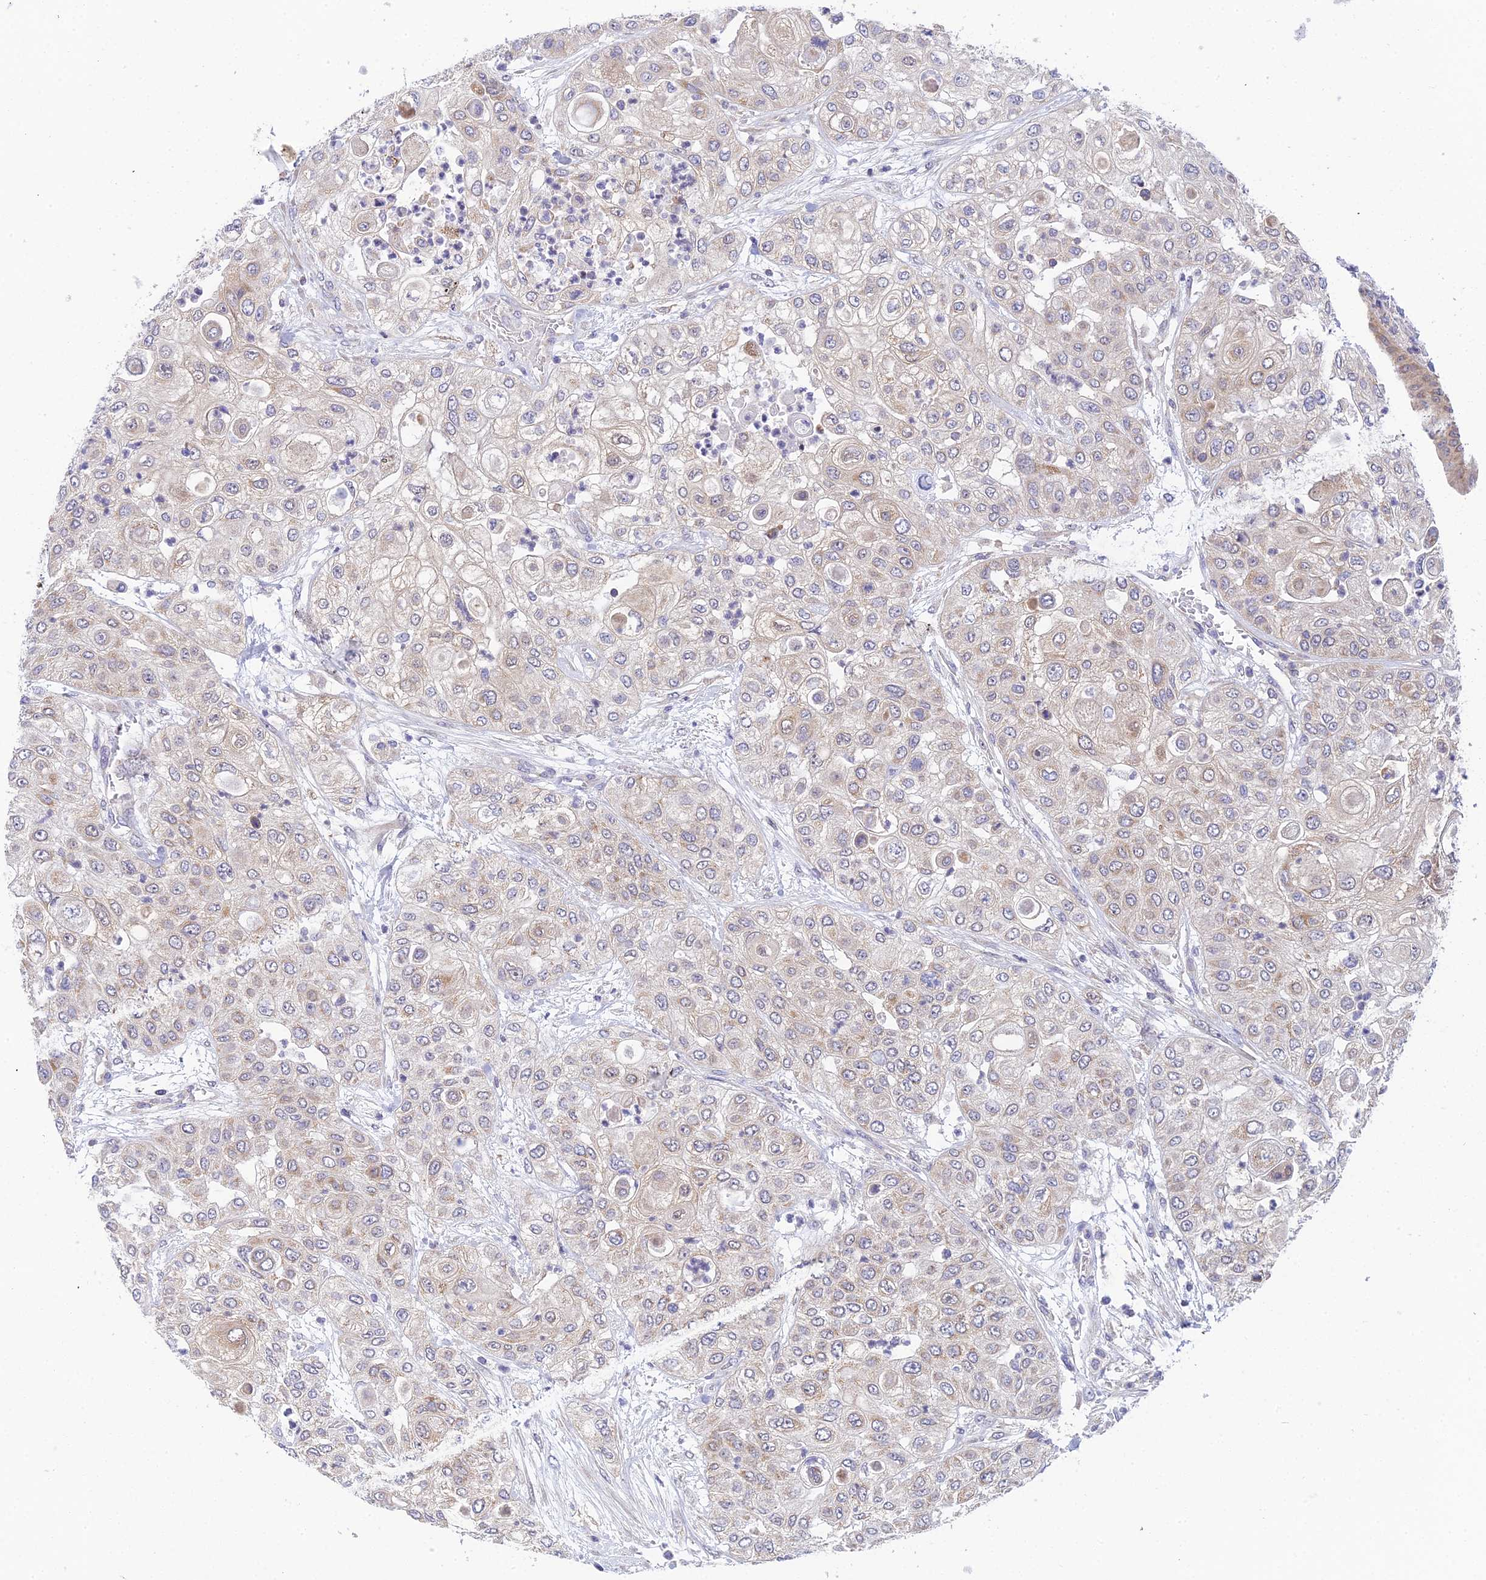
{"staining": {"intensity": "weak", "quantity": "<25%", "location": "cytoplasmic/membranous"}, "tissue": "urothelial cancer", "cell_type": "Tumor cells", "image_type": "cancer", "snomed": [{"axis": "morphology", "description": "Urothelial carcinoma, High grade"}, {"axis": "topography", "description": "Urinary bladder"}], "caption": "Tumor cells are negative for protein expression in human high-grade urothelial carcinoma.", "gene": "ELOA2", "patient": {"sex": "female", "age": 79}}